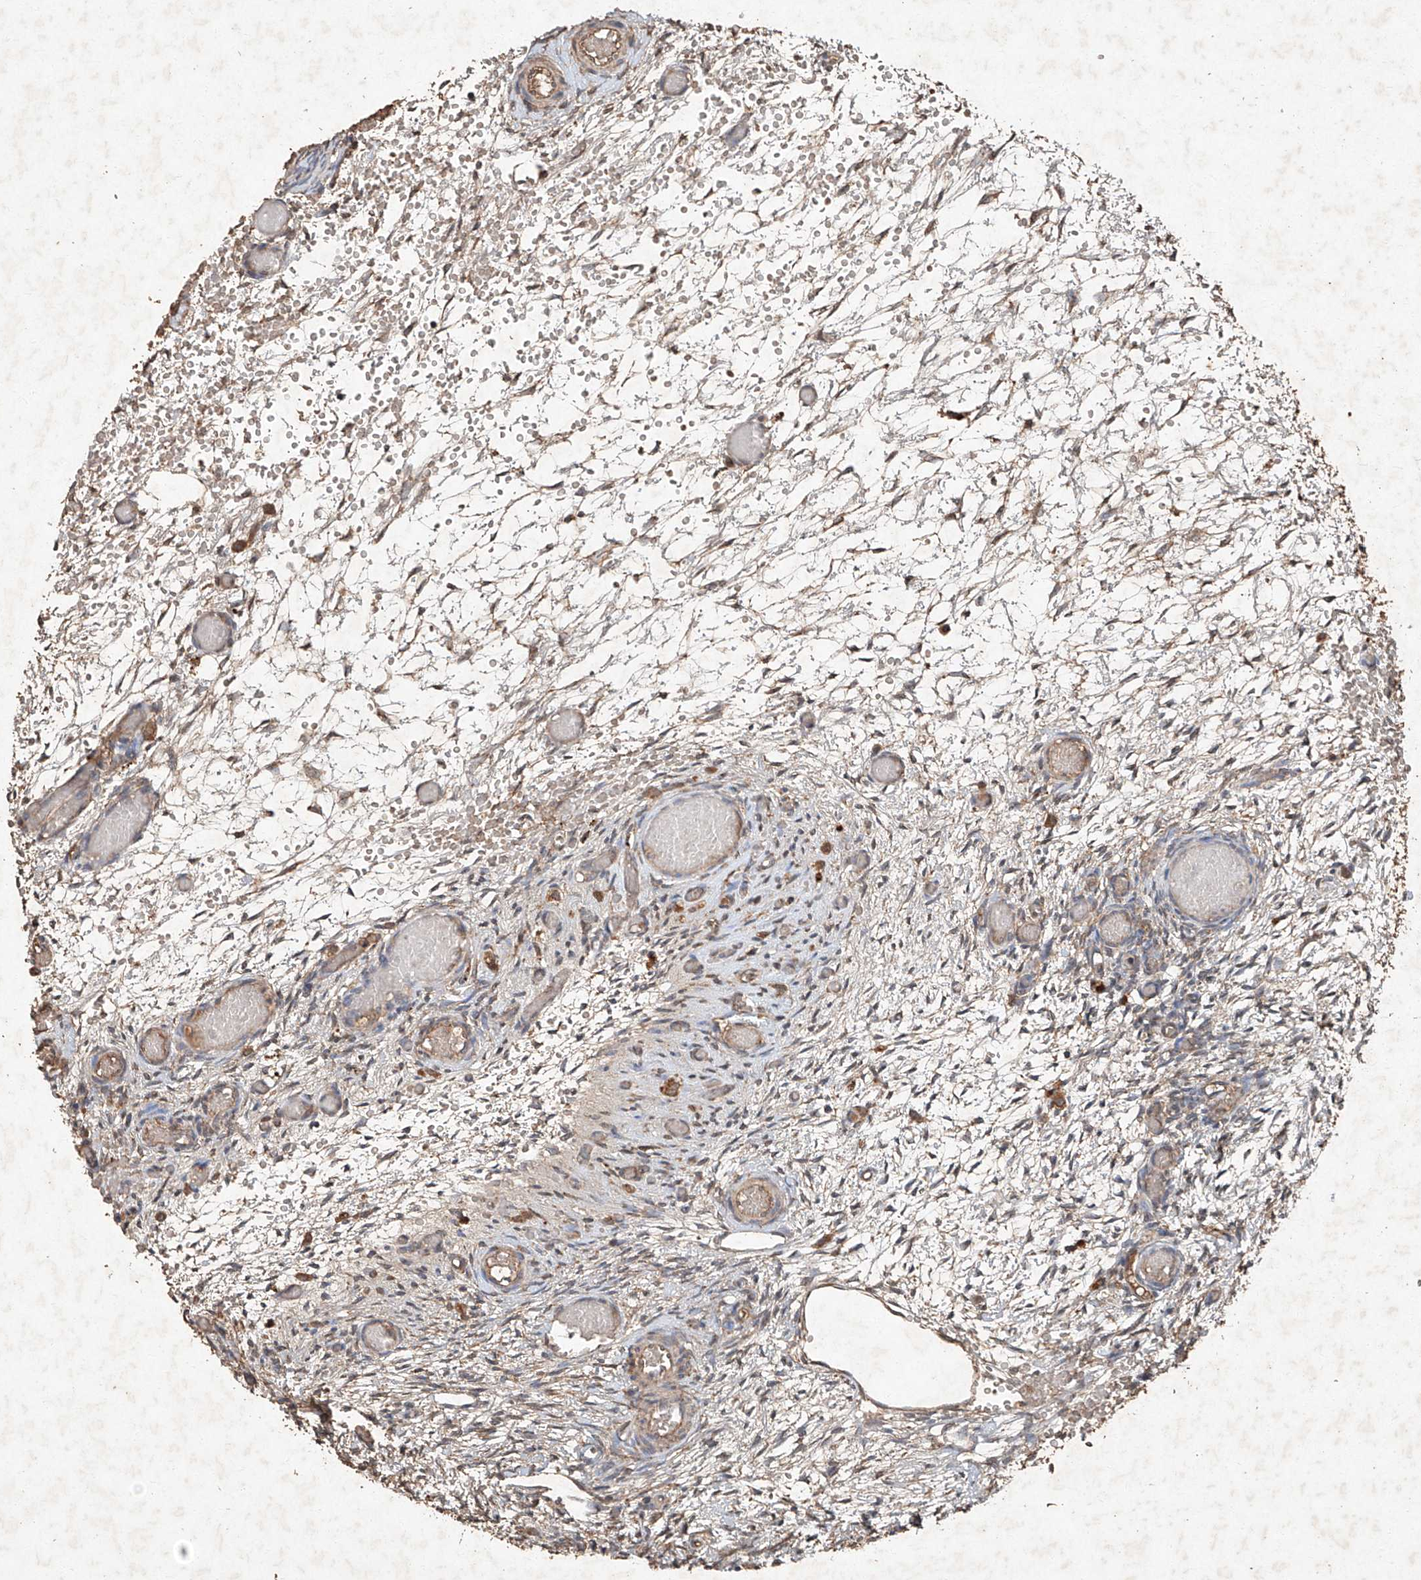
{"staining": {"intensity": "weak", "quantity": "25%-75%", "location": "cytoplasmic/membranous"}, "tissue": "ovary", "cell_type": "Ovarian stroma cells", "image_type": "normal", "snomed": [{"axis": "morphology", "description": "Adenocarcinoma, NOS"}, {"axis": "topography", "description": "Endometrium"}], "caption": "The micrograph reveals immunohistochemical staining of normal ovary. There is weak cytoplasmic/membranous positivity is present in about 25%-75% of ovarian stroma cells. (IHC, brightfield microscopy, high magnification).", "gene": "STK3", "patient": {"sex": "female", "age": 32}}